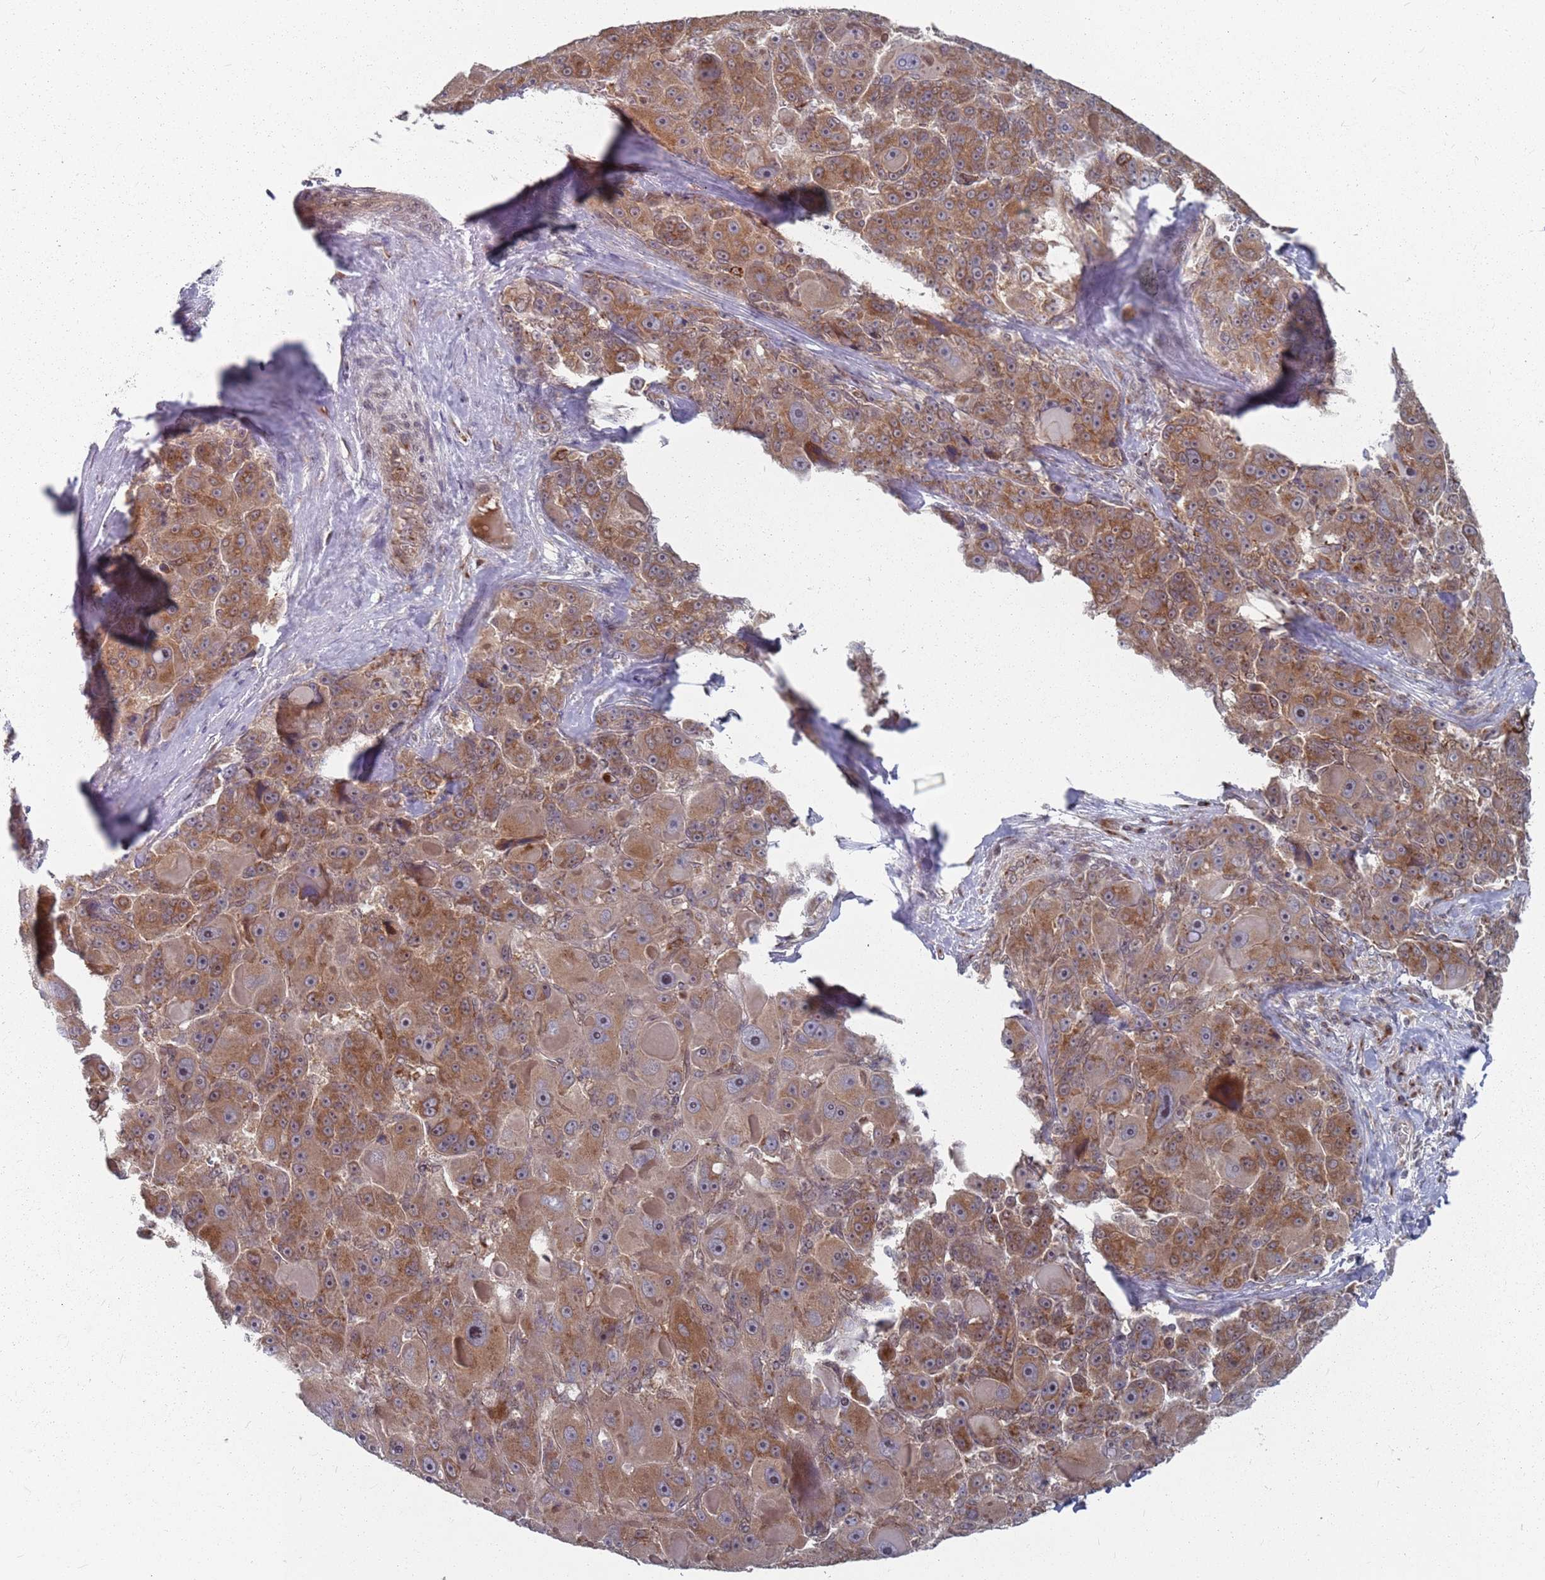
{"staining": {"intensity": "moderate", "quantity": ">75%", "location": "cytoplasmic/membranous"}, "tissue": "liver cancer", "cell_type": "Tumor cells", "image_type": "cancer", "snomed": [{"axis": "morphology", "description": "Carcinoma, Hepatocellular, NOS"}, {"axis": "topography", "description": "Liver"}], "caption": "IHC (DAB (3,3'-diaminobenzidine)) staining of hepatocellular carcinoma (liver) demonstrates moderate cytoplasmic/membranous protein positivity in approximately >75% of tumor cells. The protein is stained brown, and the nuclei are stained in blue (DAB IHC with brightfield microscopy, high magnification).", "gene": "FMO4", "patient": {"sex": "male", "age": 76}}